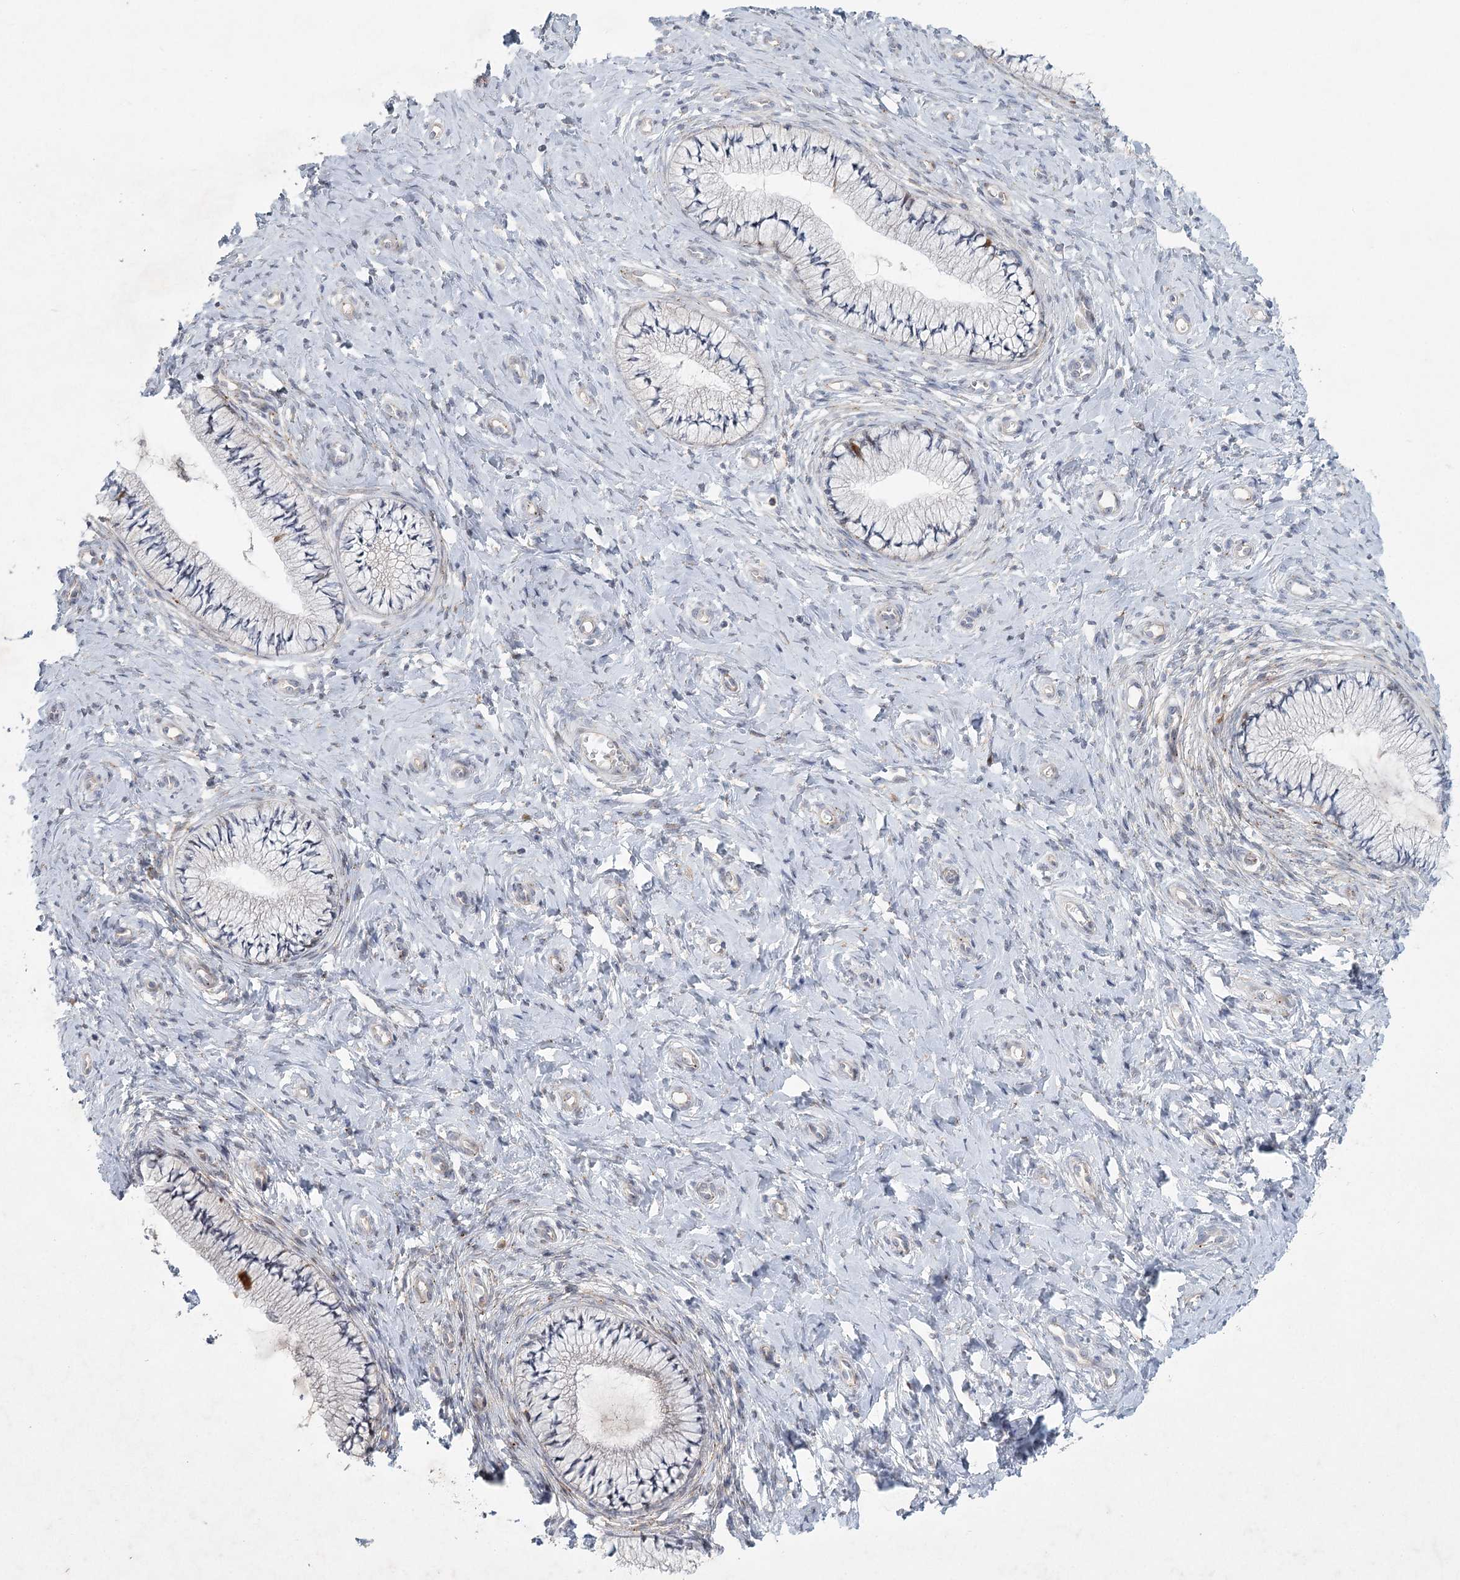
{"staining": {"intensity": "moderate", "quantity": "<25%", "location": "cytoplasmic/membranous"}, "tissue": "cervix", "cell_type": "Glandular cells", "image_type": "normal", "snomed": [{"axis": "morphology", "description": "Normal tissue, NOS"}, {"axis": "topography", "description": "Cervix"}], "caption": "Immunohistochemistry (IHC) of unremarkable human cervix reveals low levels of moderate cytoplasmic/membranous staining in about <25% of glandular cells. The staining is performed using DAB (3,3'-diaminobenzidine) brown chromogen to label protein expression. The nuclei are counter-stained blue using hematoxylin.", "gene": "FAM110C", "patient": {"sex": "female", "age": 36}}